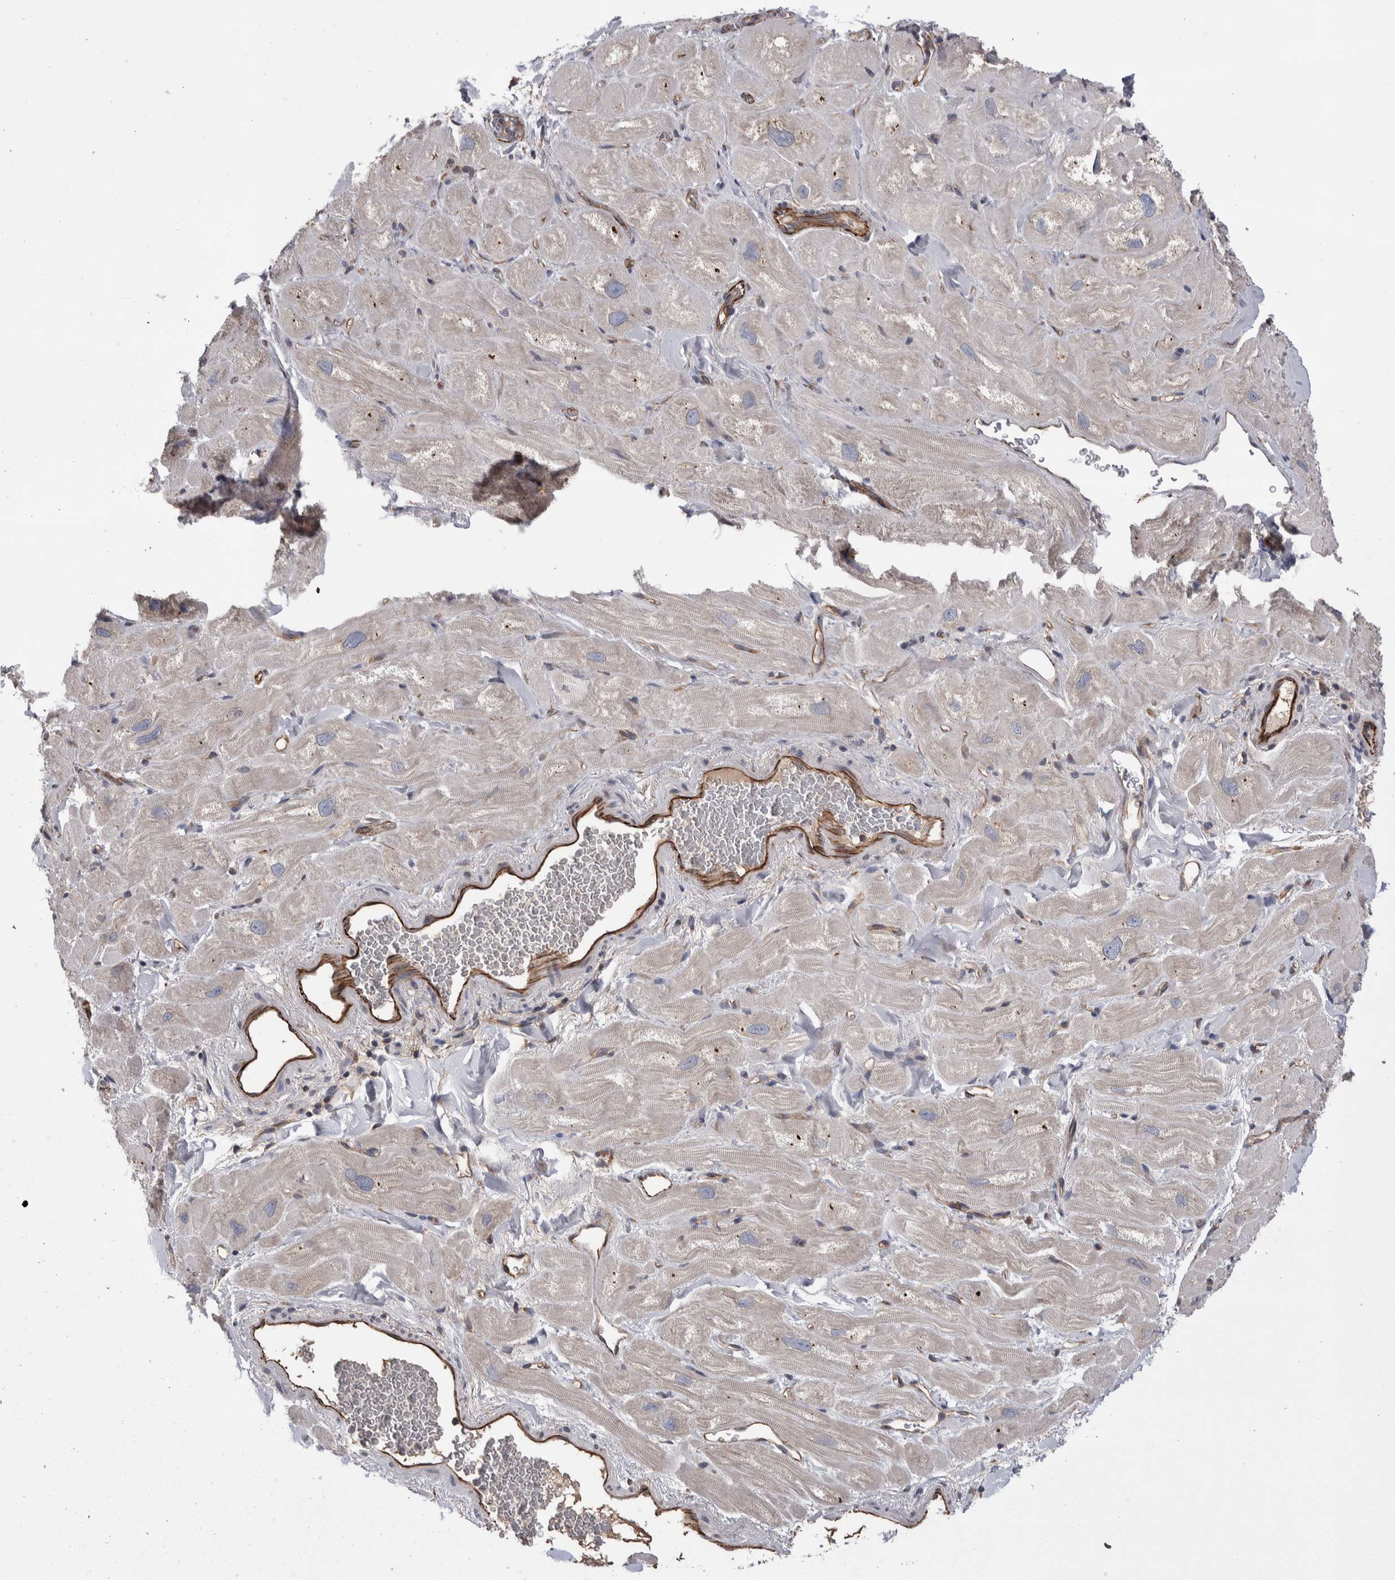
{"staining": {"intensity": "weak", "quantity": "<25%", "location": "cytoplasmic/membranous"}, "tissue": "heart muscle", "cell_type": "Cardiomyocytes", "image_type": "normal", "snomed": [{"axis": "morphology", "description": "Normal tissue, NOS"}, {"axis": "topography", "description": "Heart"}], "caption": "Image shows no significant protein expression in cardiomyocytes of benign heart muscle.", "gene": "LIMA1", "patient": {"sex": "male", "age": 49}}